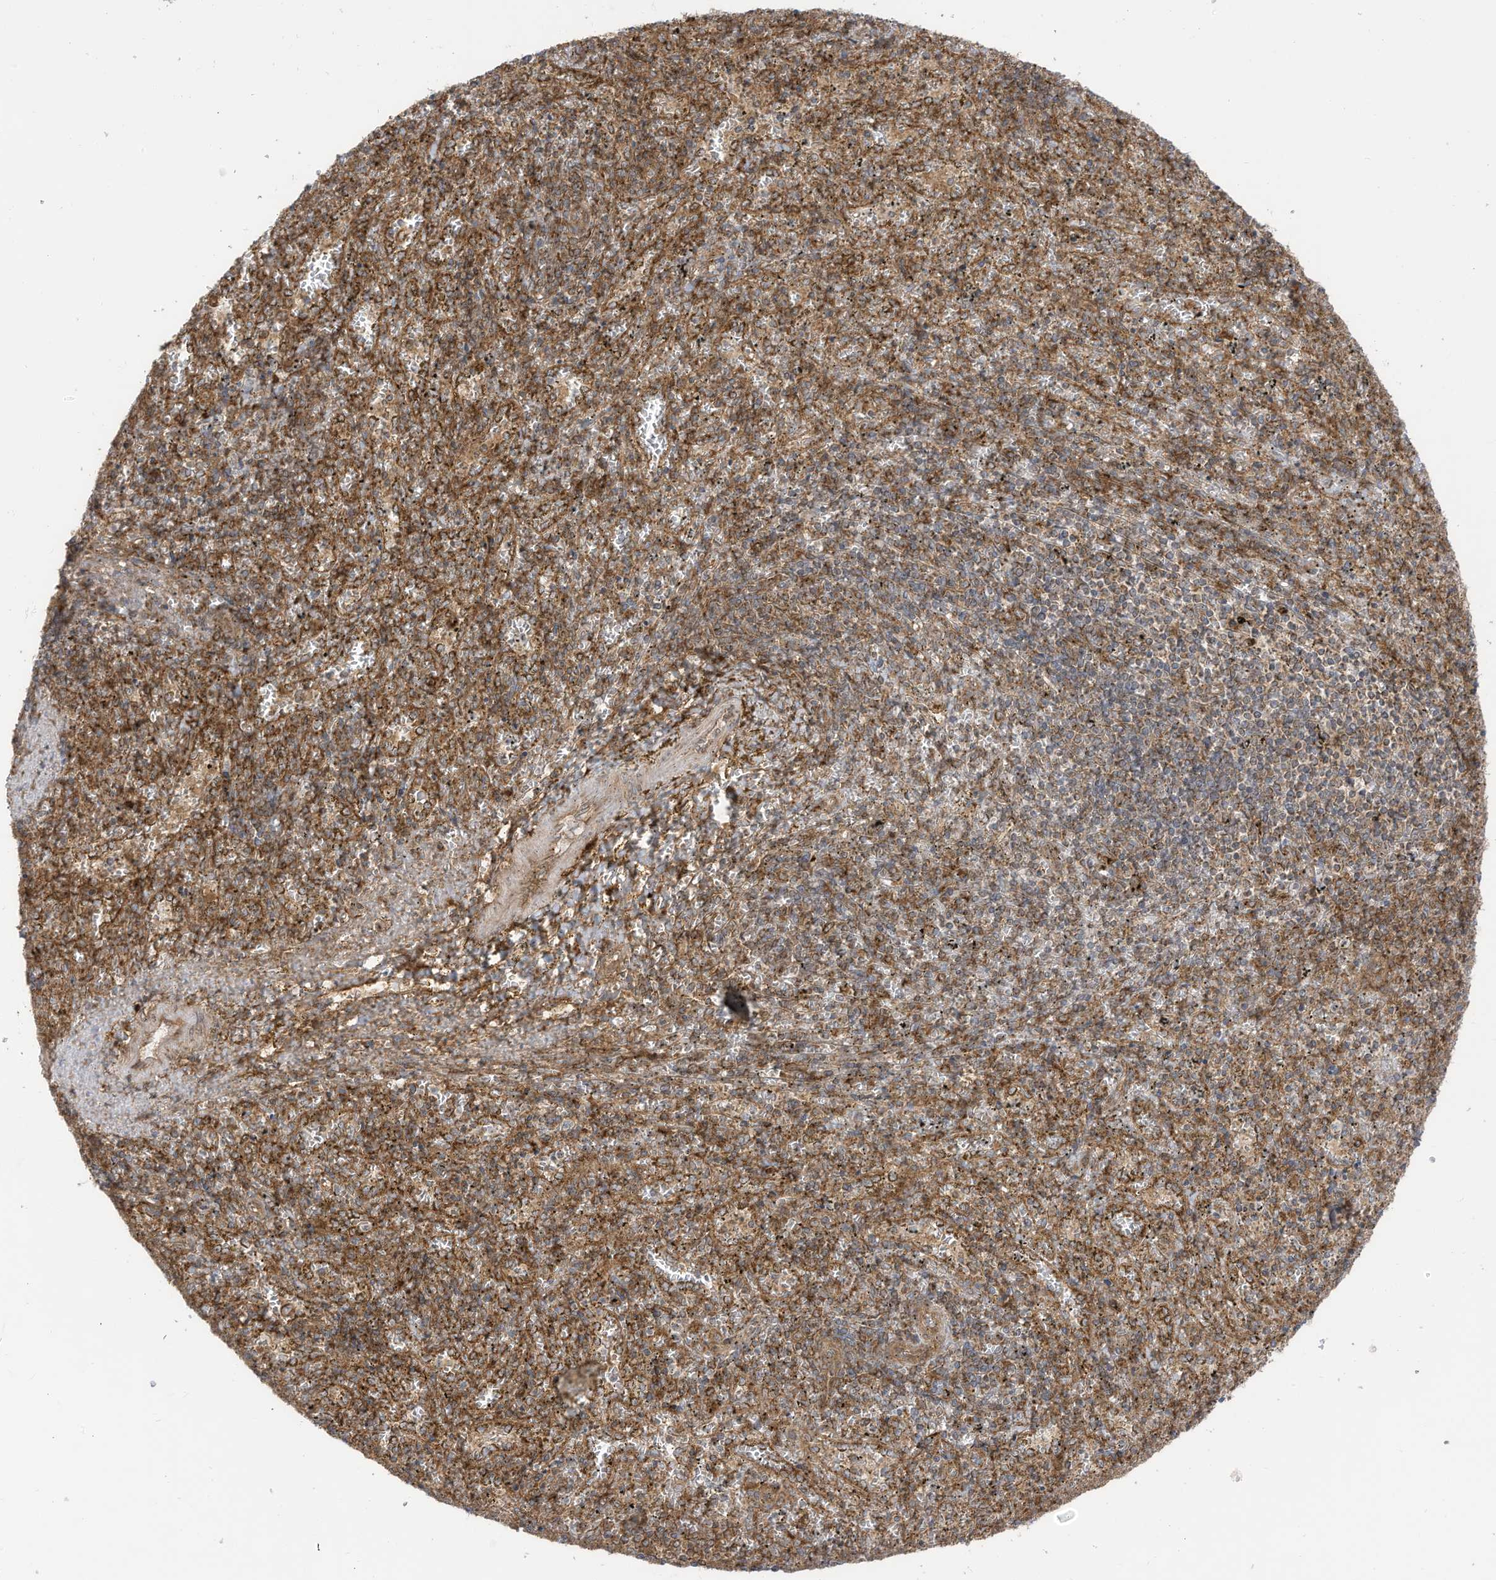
{"staining": {"intensity": "strong", "quantity": "25%-75%", "location": "cytoplasmic/membranous"}, "tissue": "spleen", "cell_type": "Cells in red pulp", "image_type": "normal", "snomed": [{"axis": "morphology", "description": "Normal tissue, NOS"}, {"axis": "topography", "description": "Spleen"}], "caption": "Immunohistochemical staining of benign human spleen shows 25%-75% levels of strong cytoplasmic/membranous protein positivity in approximately 25%-75% of cells in red pulp.", "gene": "REPS1", "patient": {"sex": "male", "age": 11}}